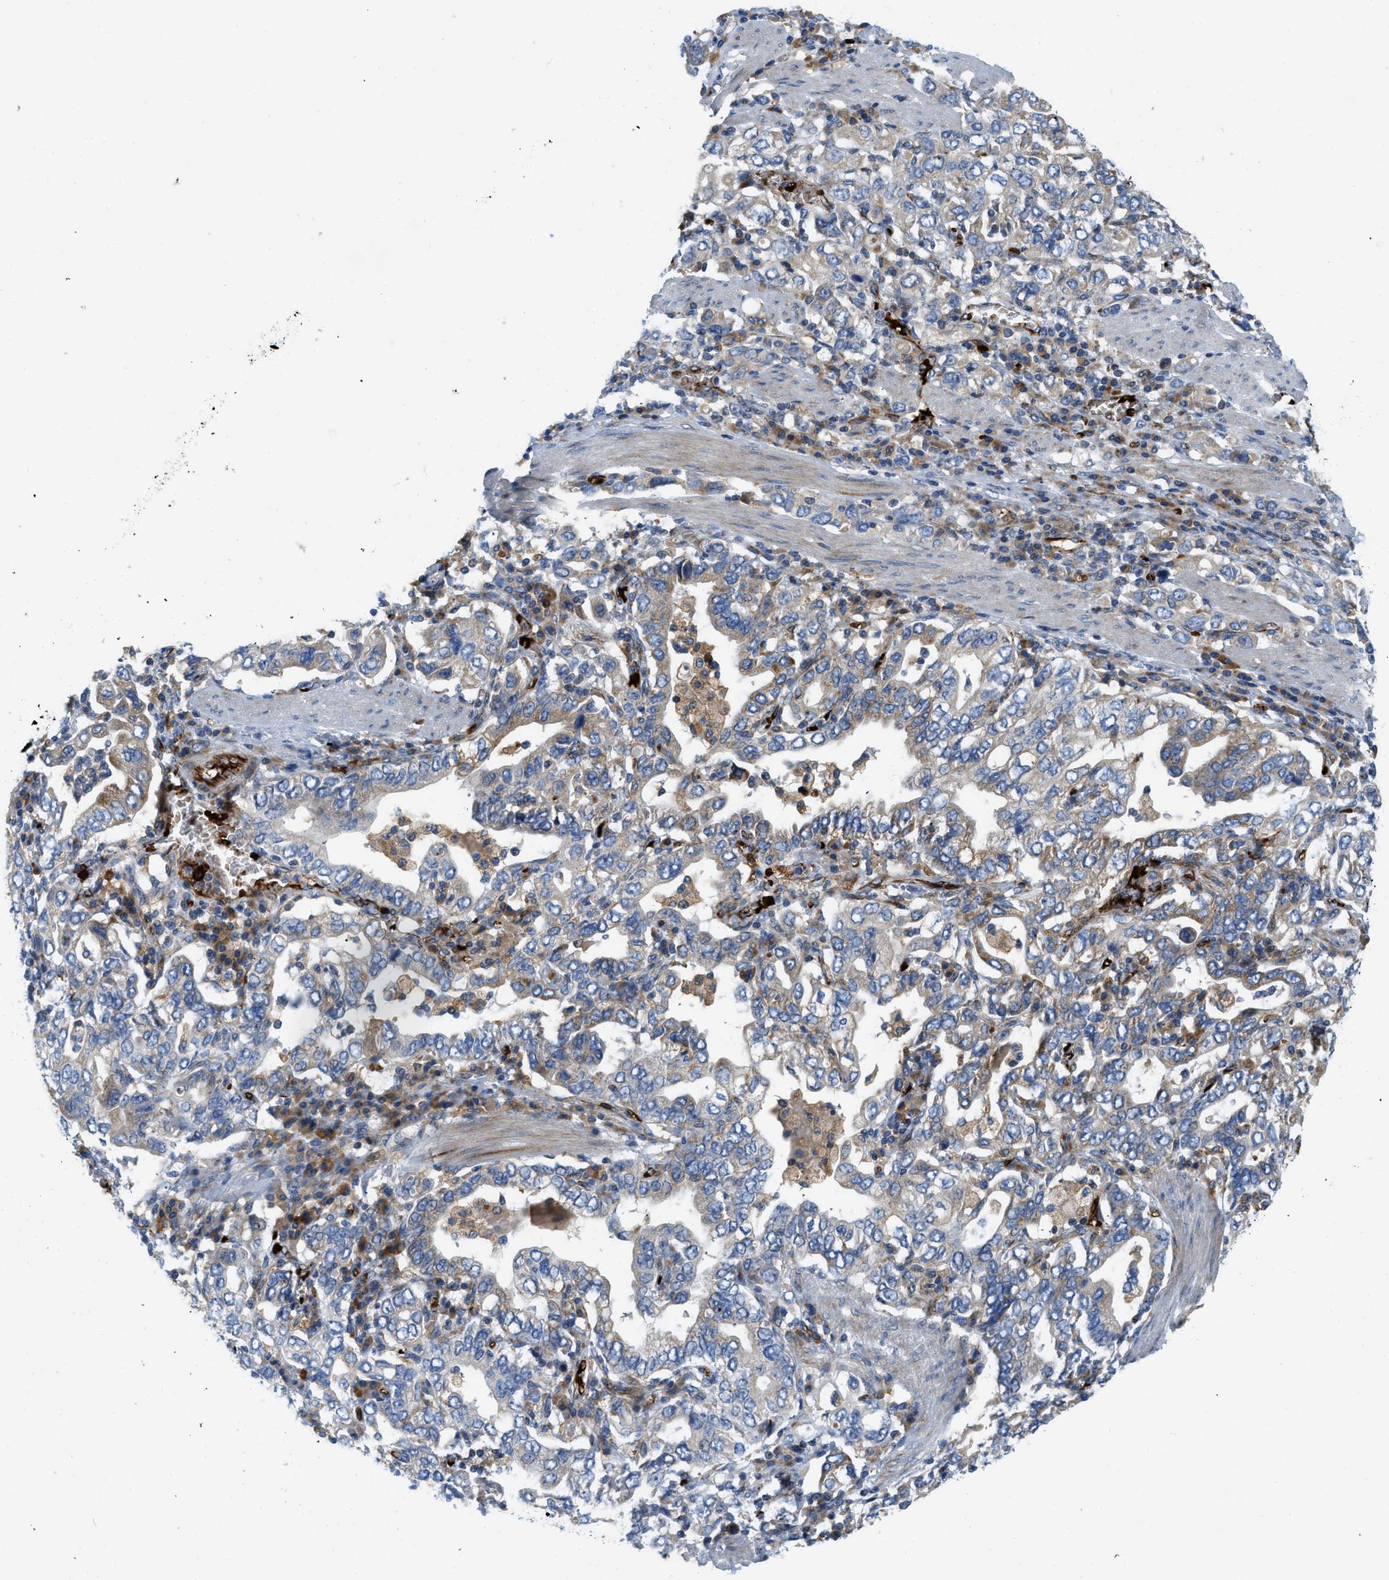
{"staining": {"intensity": "weak", "quantity": "<25%", "location": "cytoplasmic/membranous"}, "tissue": "stomach cancer", "cell_type": "Tumor cells", "image_type": "cancer", "snomed": [{"axis": "morphology", "description": "Adenocarcinoma, NOS"}, {"axis": "topography", "description": "Stomach, upper"}], "caption": "Tumor cells show no significant positivity in stomach adenocarcinoma.", "gene": "ZNF831", "patient": {"sex": "male", "age": 62}}